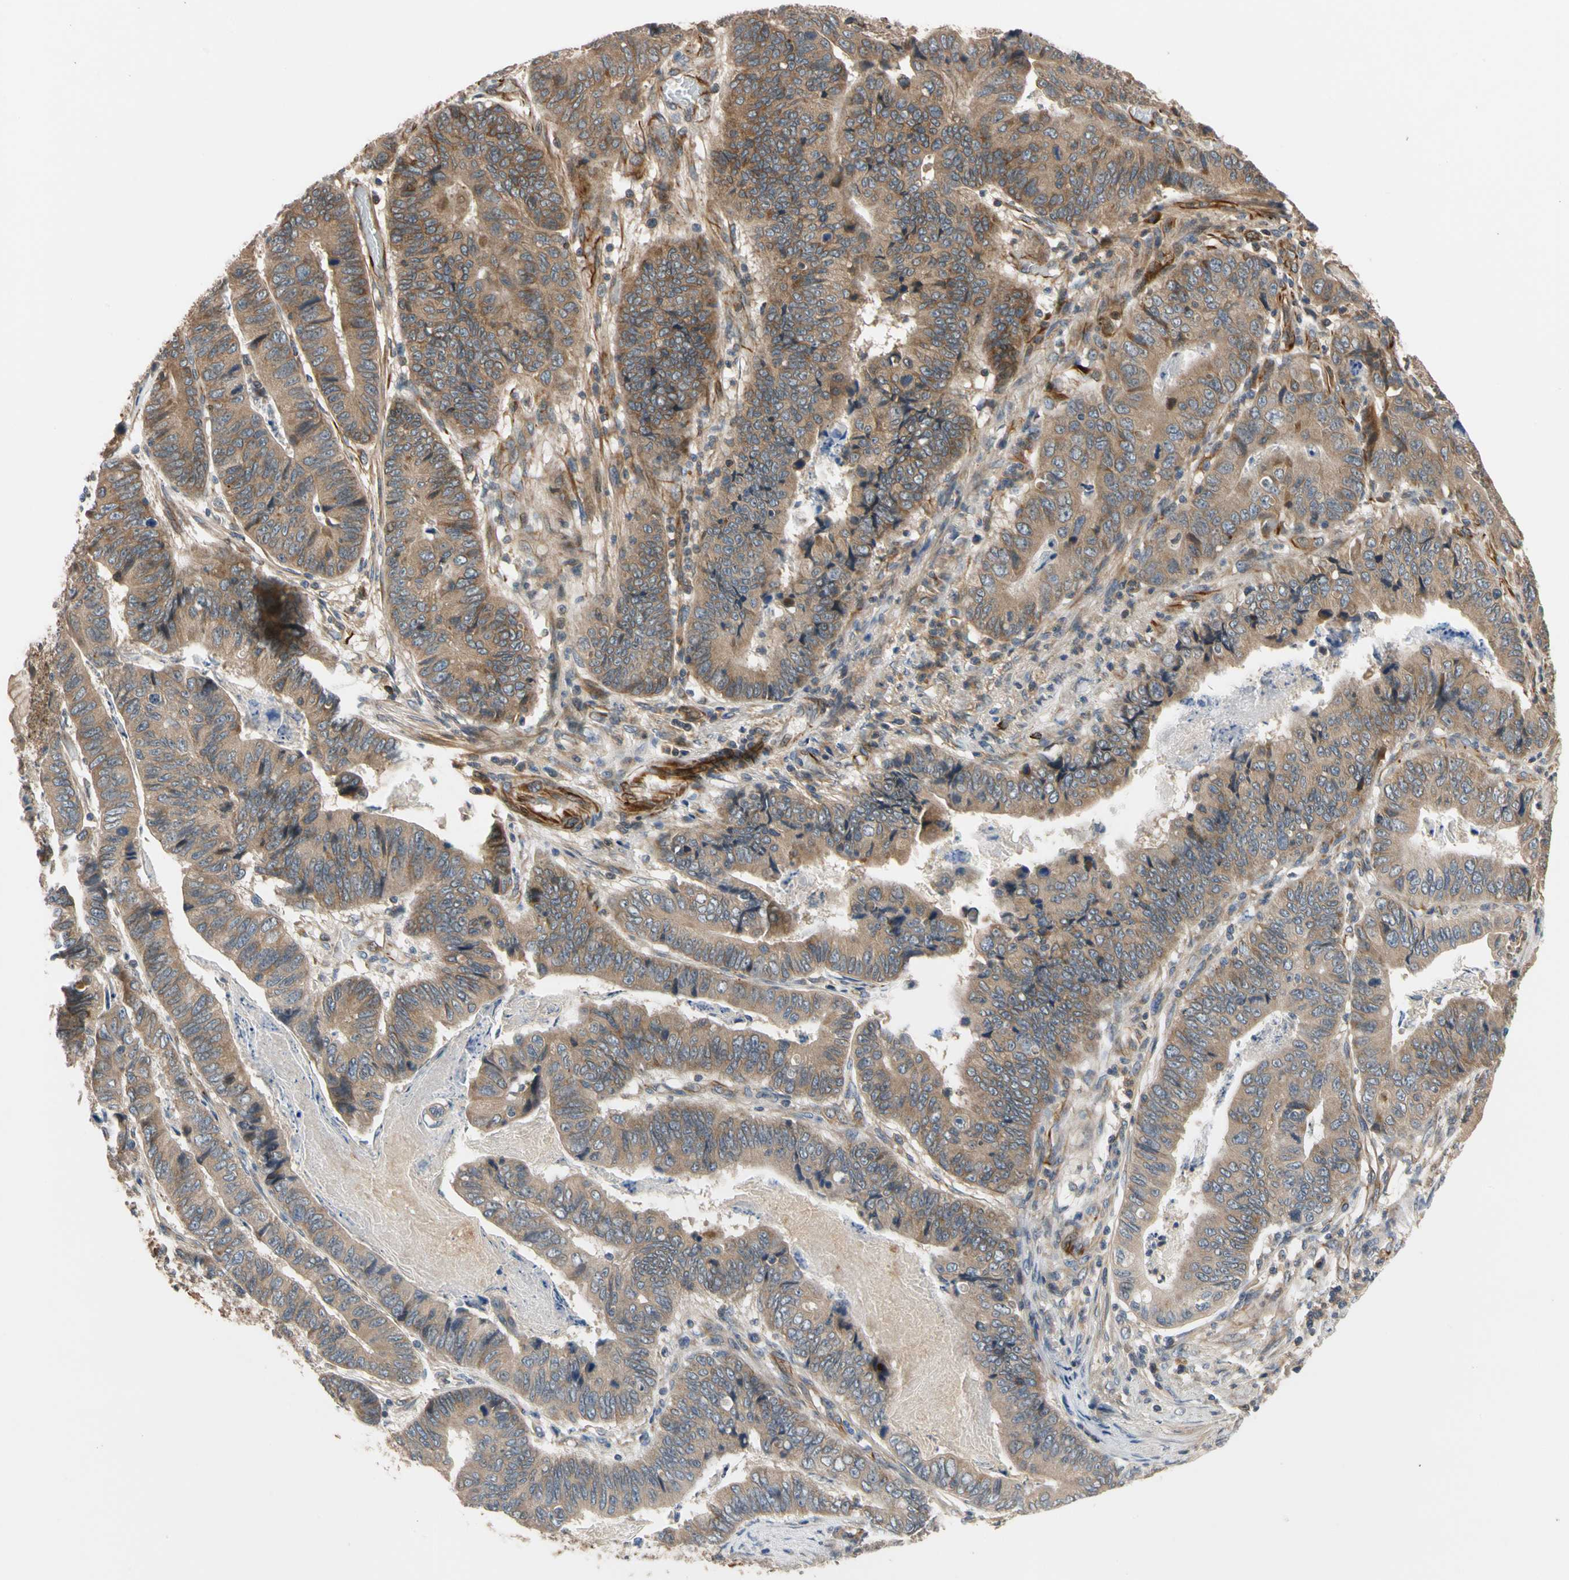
{"staining": {"intensity": "moderate", "quantity": ">75%", "location": "cytoplasmic/membranous"}, "tissue": "stomach cancer", "cell_type": "Tumor cells", "image_type": "cancer", "snomed": [{"axis": "morphology", "description": "Adenocarcinoma, NOS"}, {"axis": "topography", "description": "Stomach, lower"}], "caption": "Approximately >75% of tumor cells in human stomach cancer exhibit moderate cytoplasmic/membranous protein positivity as visualized by brown immunohistochemical staining.", "gene": "FGD6", "patient": {"sex": "male", "age": 77}}